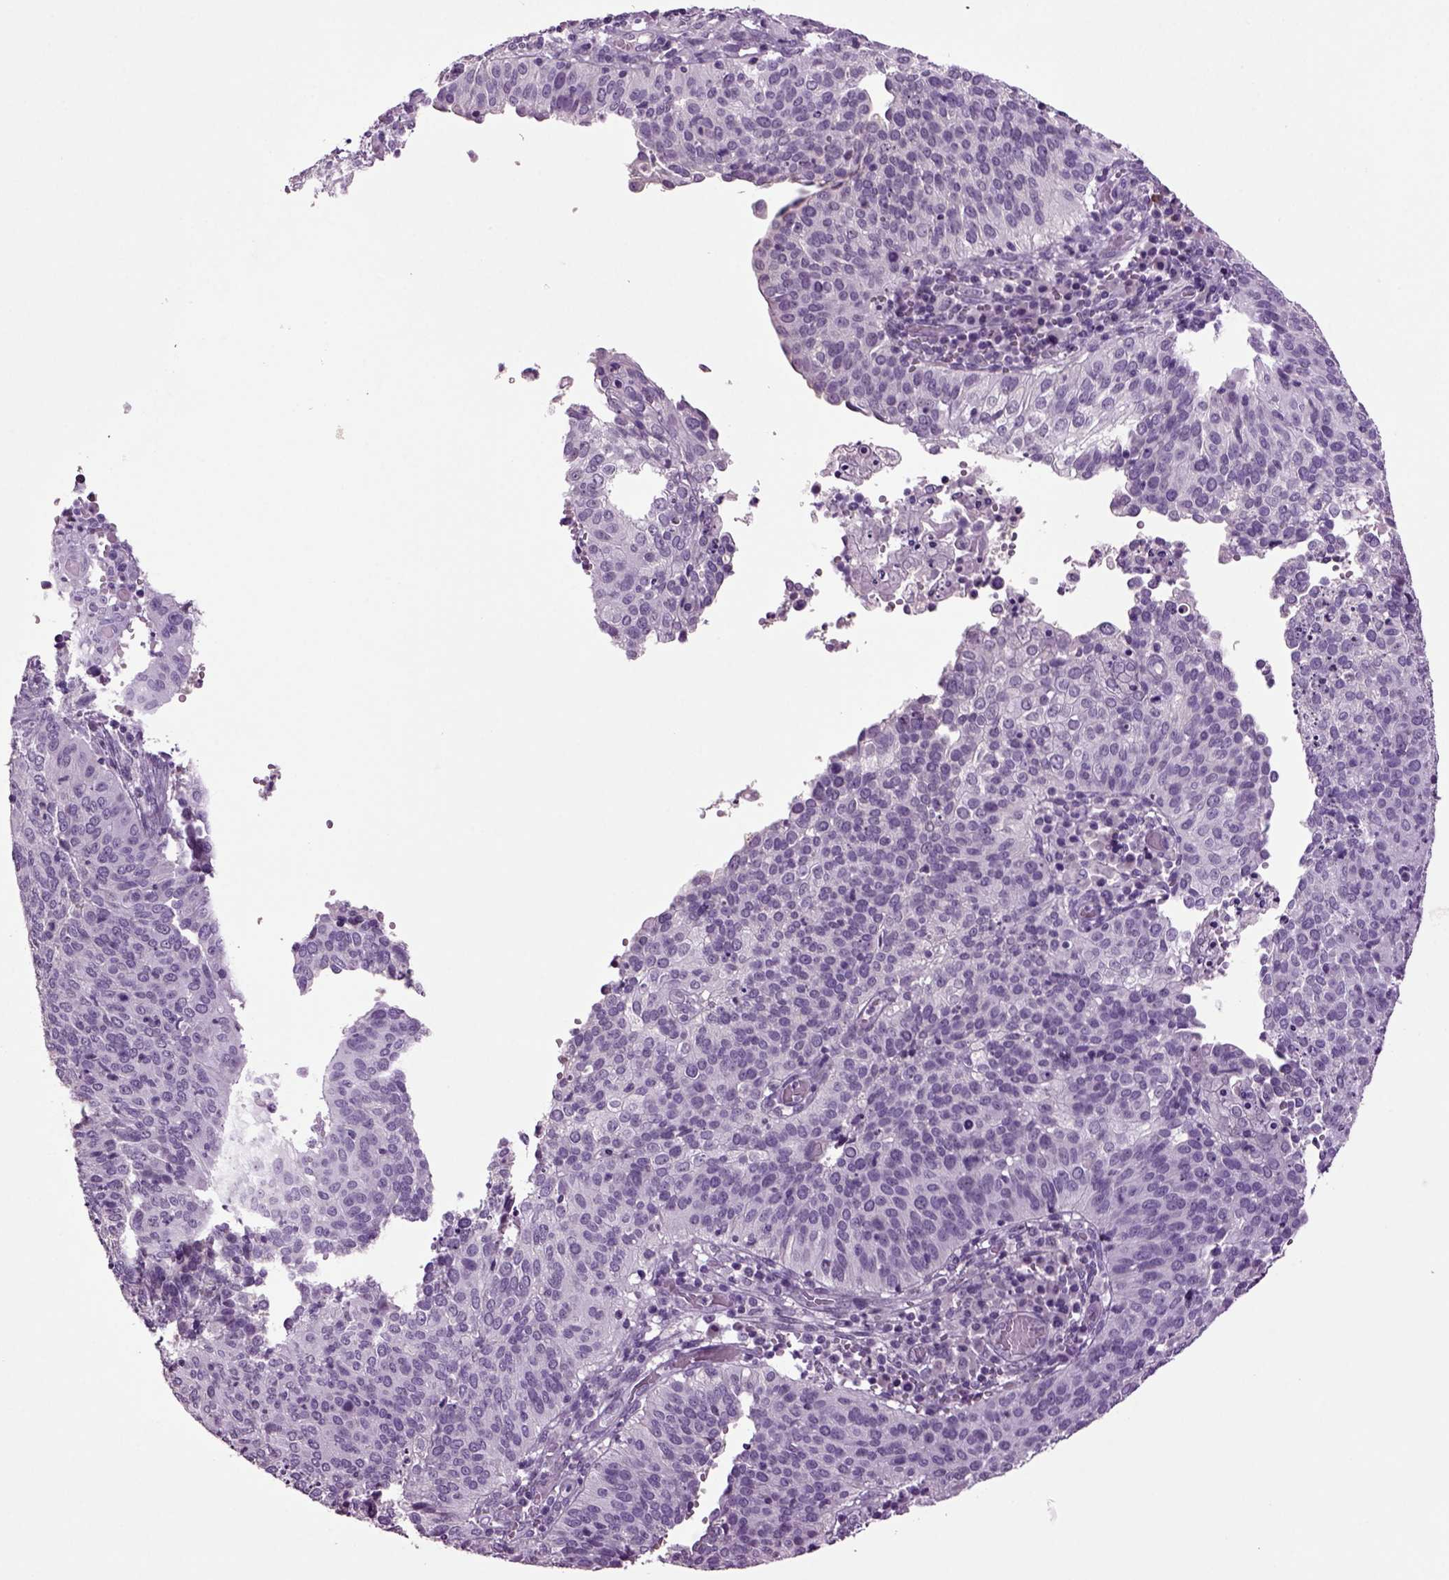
{"staining": {"intensity": "negative", "quantity": "none", "location": "none"}, "tissue": "cervical cancer", "cell_type": "Tumor cells", "image_type": "cancer", "snomed": [{"axis": "morphology", "description": "Squamous cell carcinoma, NOS"}, {"axis": "topography", "description": "Cervix"}], "caption": "Immunohistochemistry (IHC) of human cervical cancer demonstrates no expression in tumor cells.", "gene": "SLC17A6", "patient": {"sex": "female", "age": 39}}